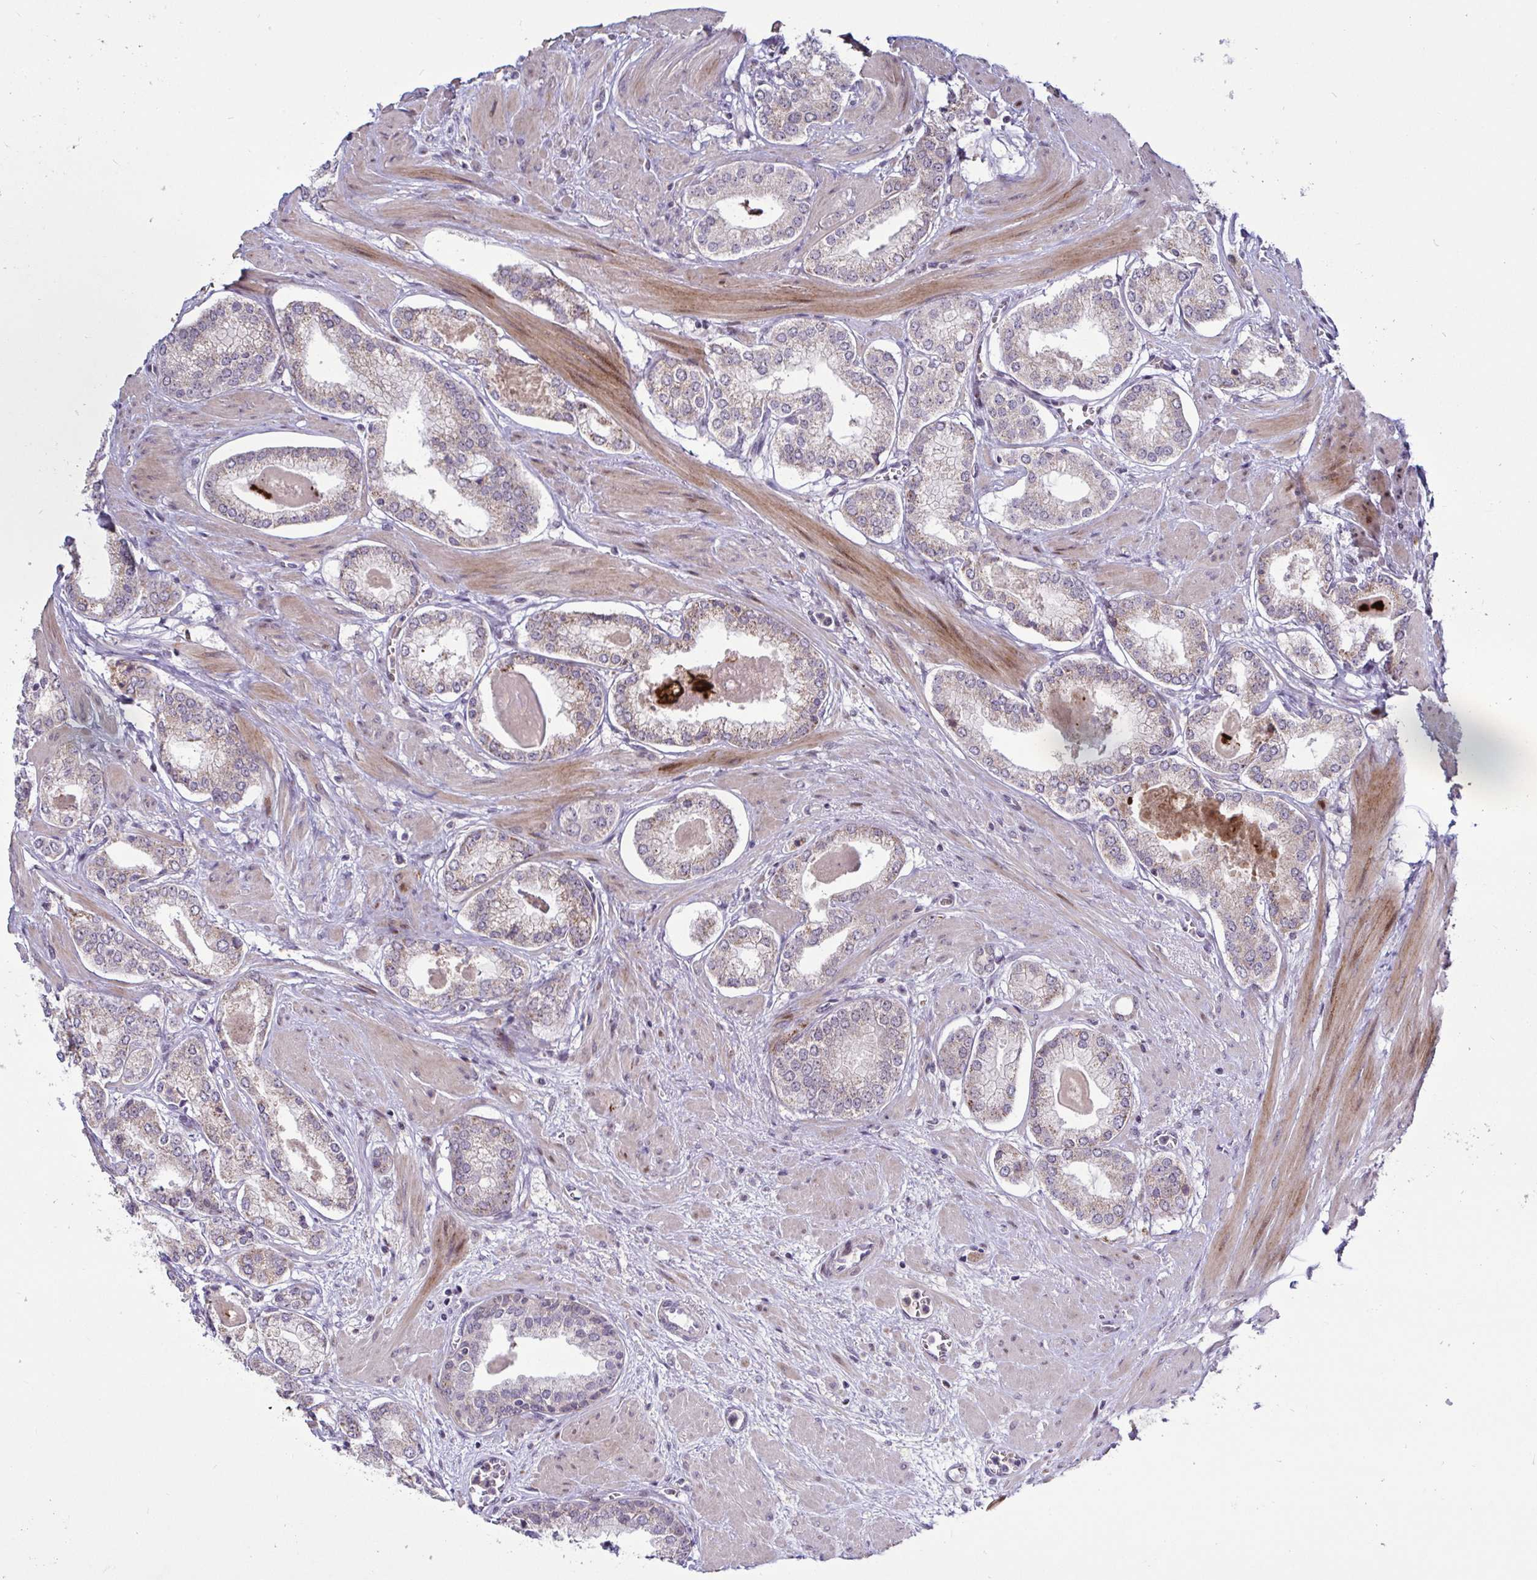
{"staining": {"intensity": "weak", "quantity": "25%-75%", "location": "cytoplasmic/membranous"}, "tissue": "prostate cancer", "cell_type": "Tumor cells", "image_type": "cancer", "snomed": [{"axis": "morphology", "description": "Adenocarcinoma, Low grade"}, {"axis": "topography", "description": "Prostate"}], "caption": "A low amount of weak cytoplasmic/membranous staining is appreciated in about 25%-75% of tumor cells in prostate cancer tissue.", "gene": "DZIP1", "patient": {"sex": "male", "age": 64}}